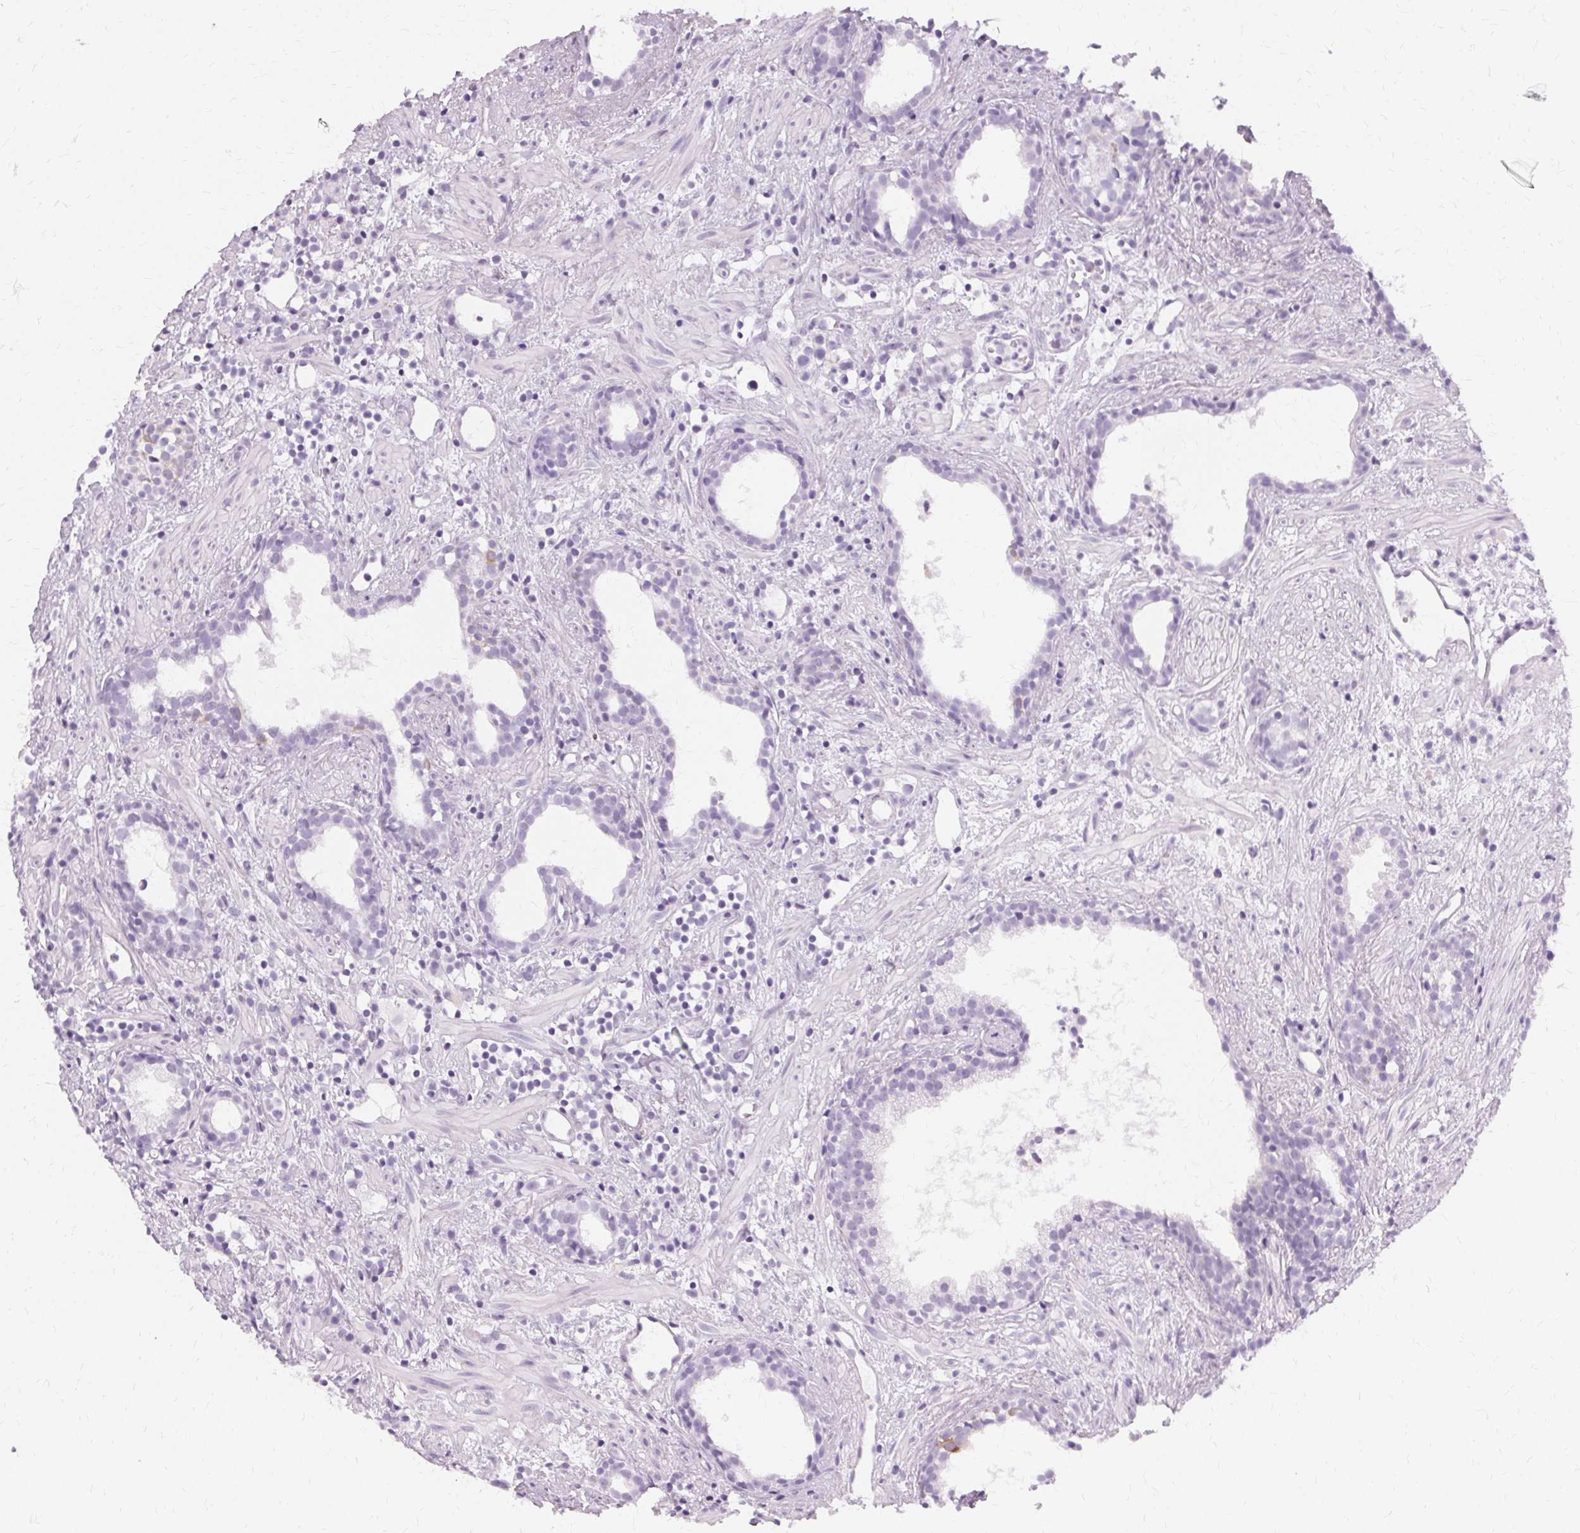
{"staining": {"intensity": "negative", "quantity": "none", "location": "none"}, "tissue": "prostate cancer", "cell_type": "Tumor cells", "image_type": "cancer", "snomed": [{"axis": "morphology", "description": "Adenocarcinoma, High grade"}, {"axis": "topography", "description": "Prostate"}], "caption": "This is an immunohistochemistry photomicrograph of prostate high-grade adenocarcinoma. There is no expression in tumor cells.", "gene": "KRT6C", "patient": {"sex": "male", "age": 83}}